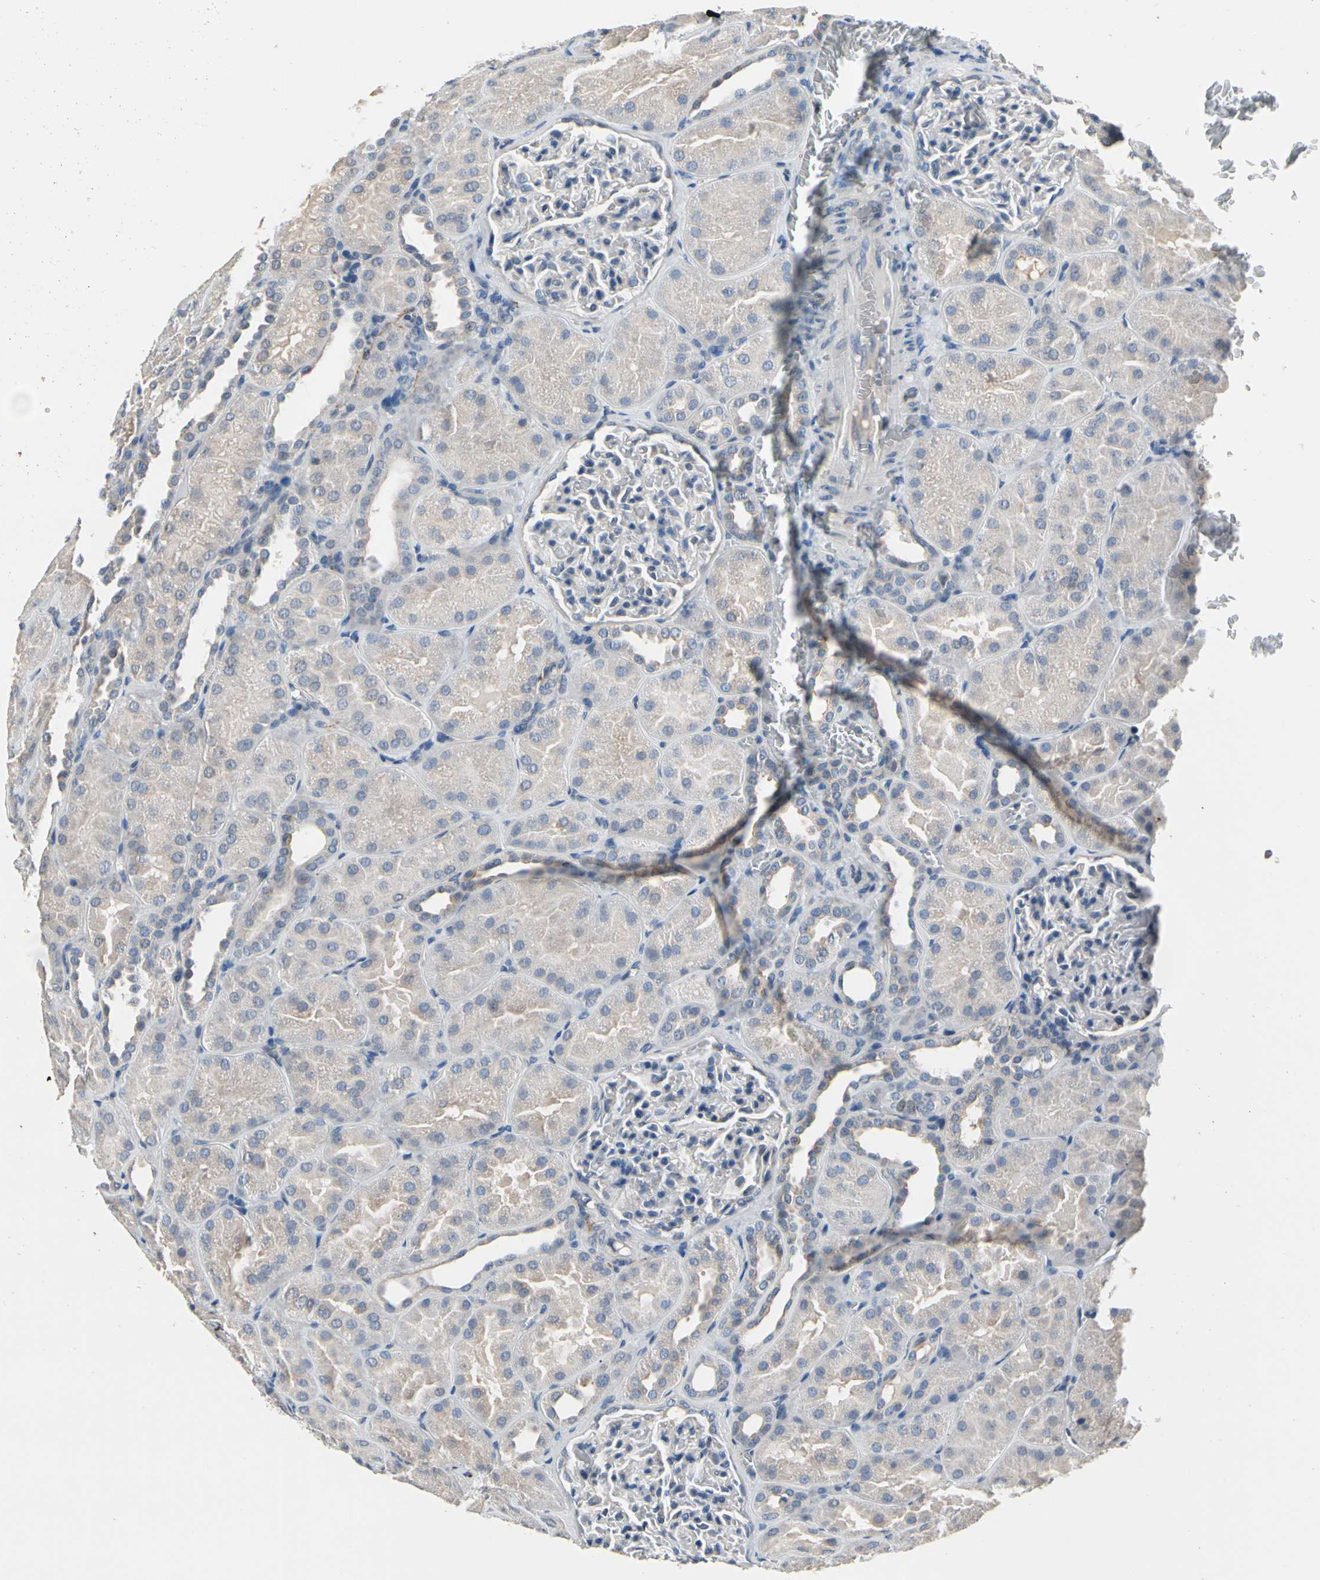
{"staining": {"intensity": "negative", "quantity": "none", "location": "none"}, "tissue": "kidney", "cell_type": "Cells in glomeruli", "image_type": "normal", "snomed": [{"axis": "morphology", "description": "Normal tissue, NOS"}, {"axis": "topography", "description": "Kidney"}], "caption": "Micrograph shows no protein positivity in cells in glomeruli of benign kidney.", "gene": "SV2A", "patient": {"sex": "male", "age": 28}}